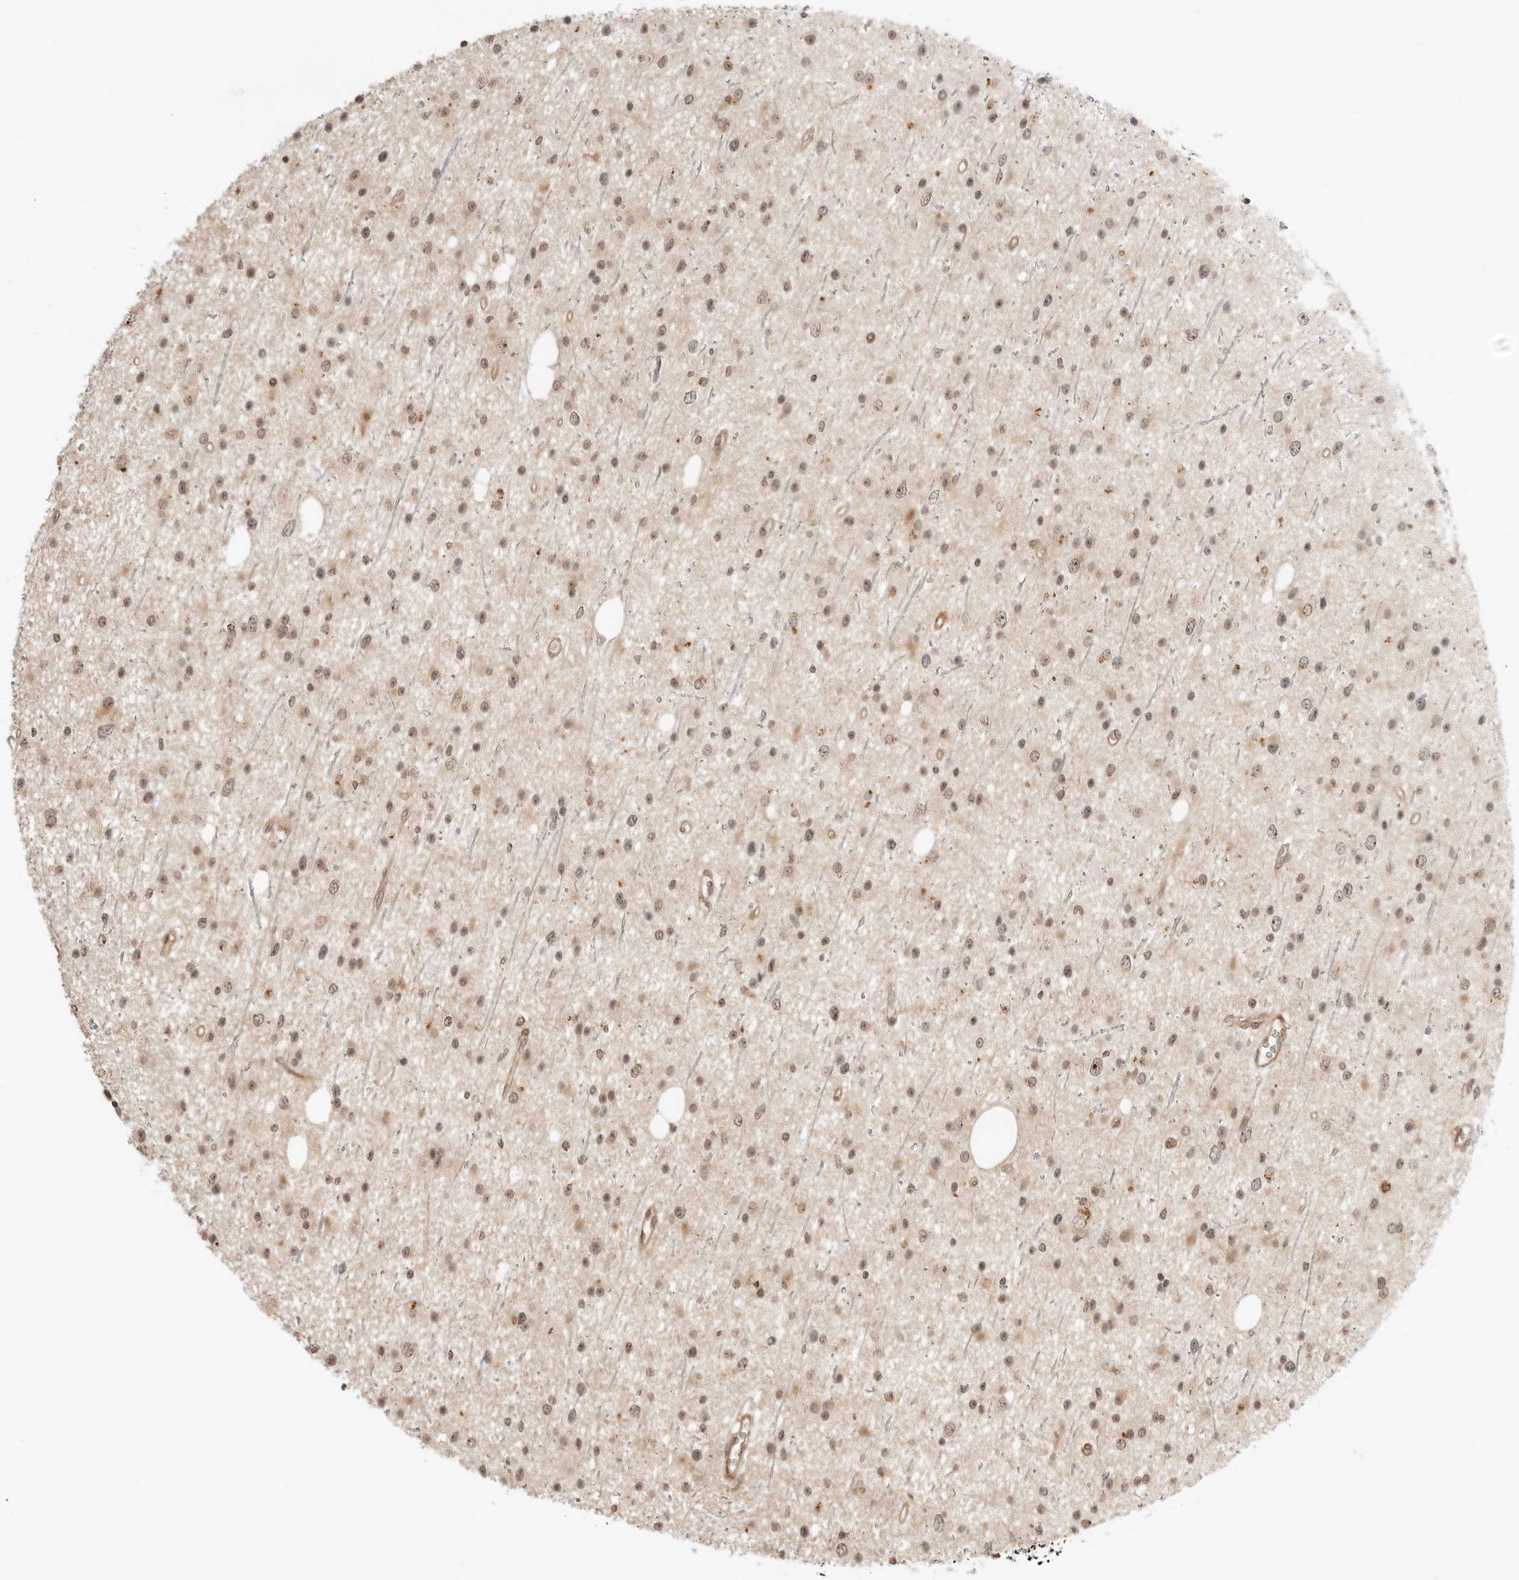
{"staining": {"intensity": "weak", "quantity": ">75%", "location": "nuclear"}, "tissue": "glioma", "cell_type": "Tumor cells", "image_type": "cancer", "snomed": [{"axis": "morphology", "description": "Glioma, malignant, Low grade"}, {"axis": "topography", "description": "Cerebral cortex"}], "caption": "Malignant low-grade glioma stained for a protein demonstrates weak nuclear positivity in tumor cells. (DAB IHC with brightfield microscopy, high magnification).", "gene": "GEM", "patient": {"sex": "female", "age": 39}}